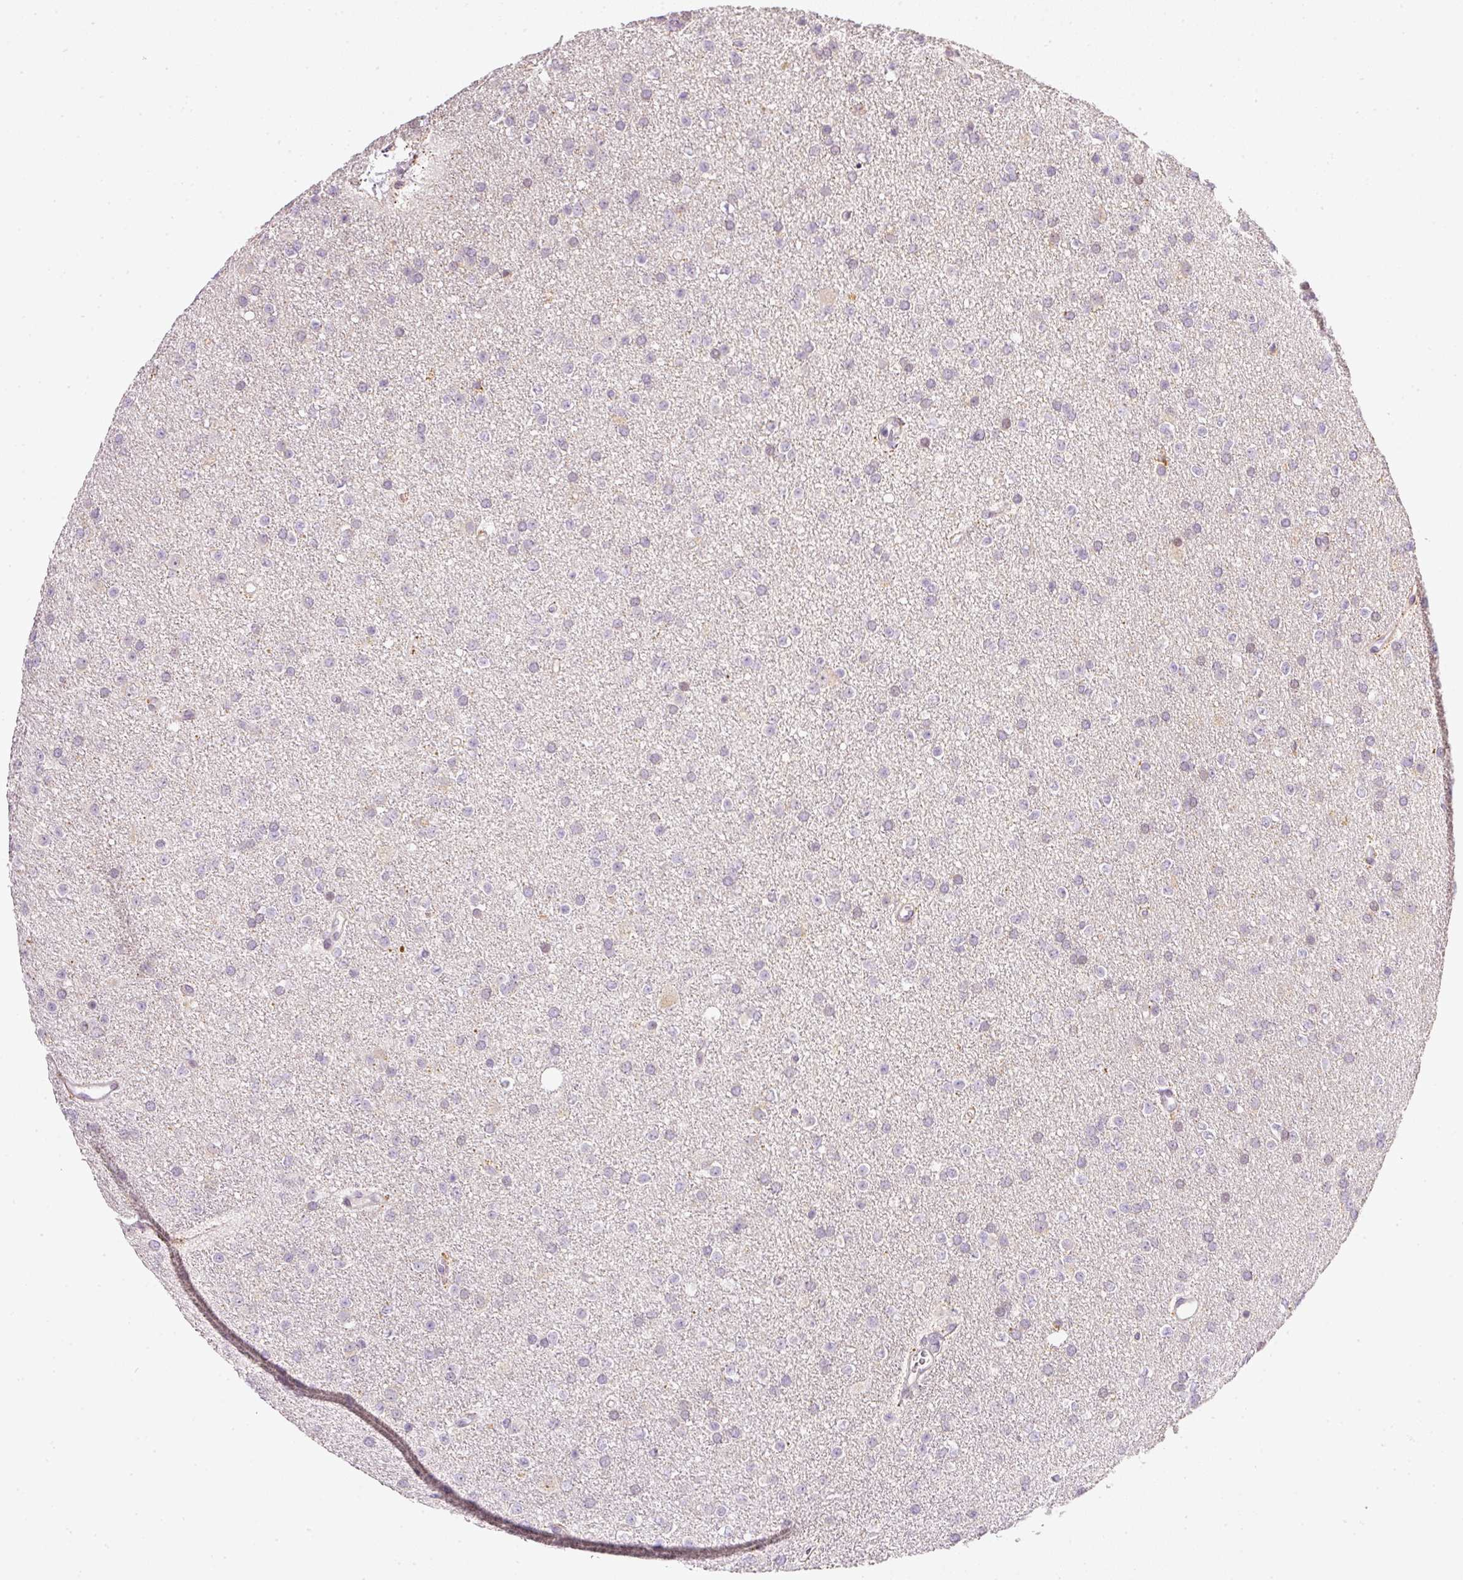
{"staining": {"intensity": "weak", "quantity": "<25%", "location": "cytoplasmic/membranous"}, "tissue": "glioma", "cell_type": "Tumor cells", "image_type": "cancer", "snomed": [{"axis": "morphology", "description": "Glioma, malignant, Low grade"}, {"axis": "topography", "description": "Brain"}], "caption": "Tumor cells show no significant positivity in malignant glioma (low-grade).", "gene": "NRDE2", "patient": {"sex": "female", "age": 34}}